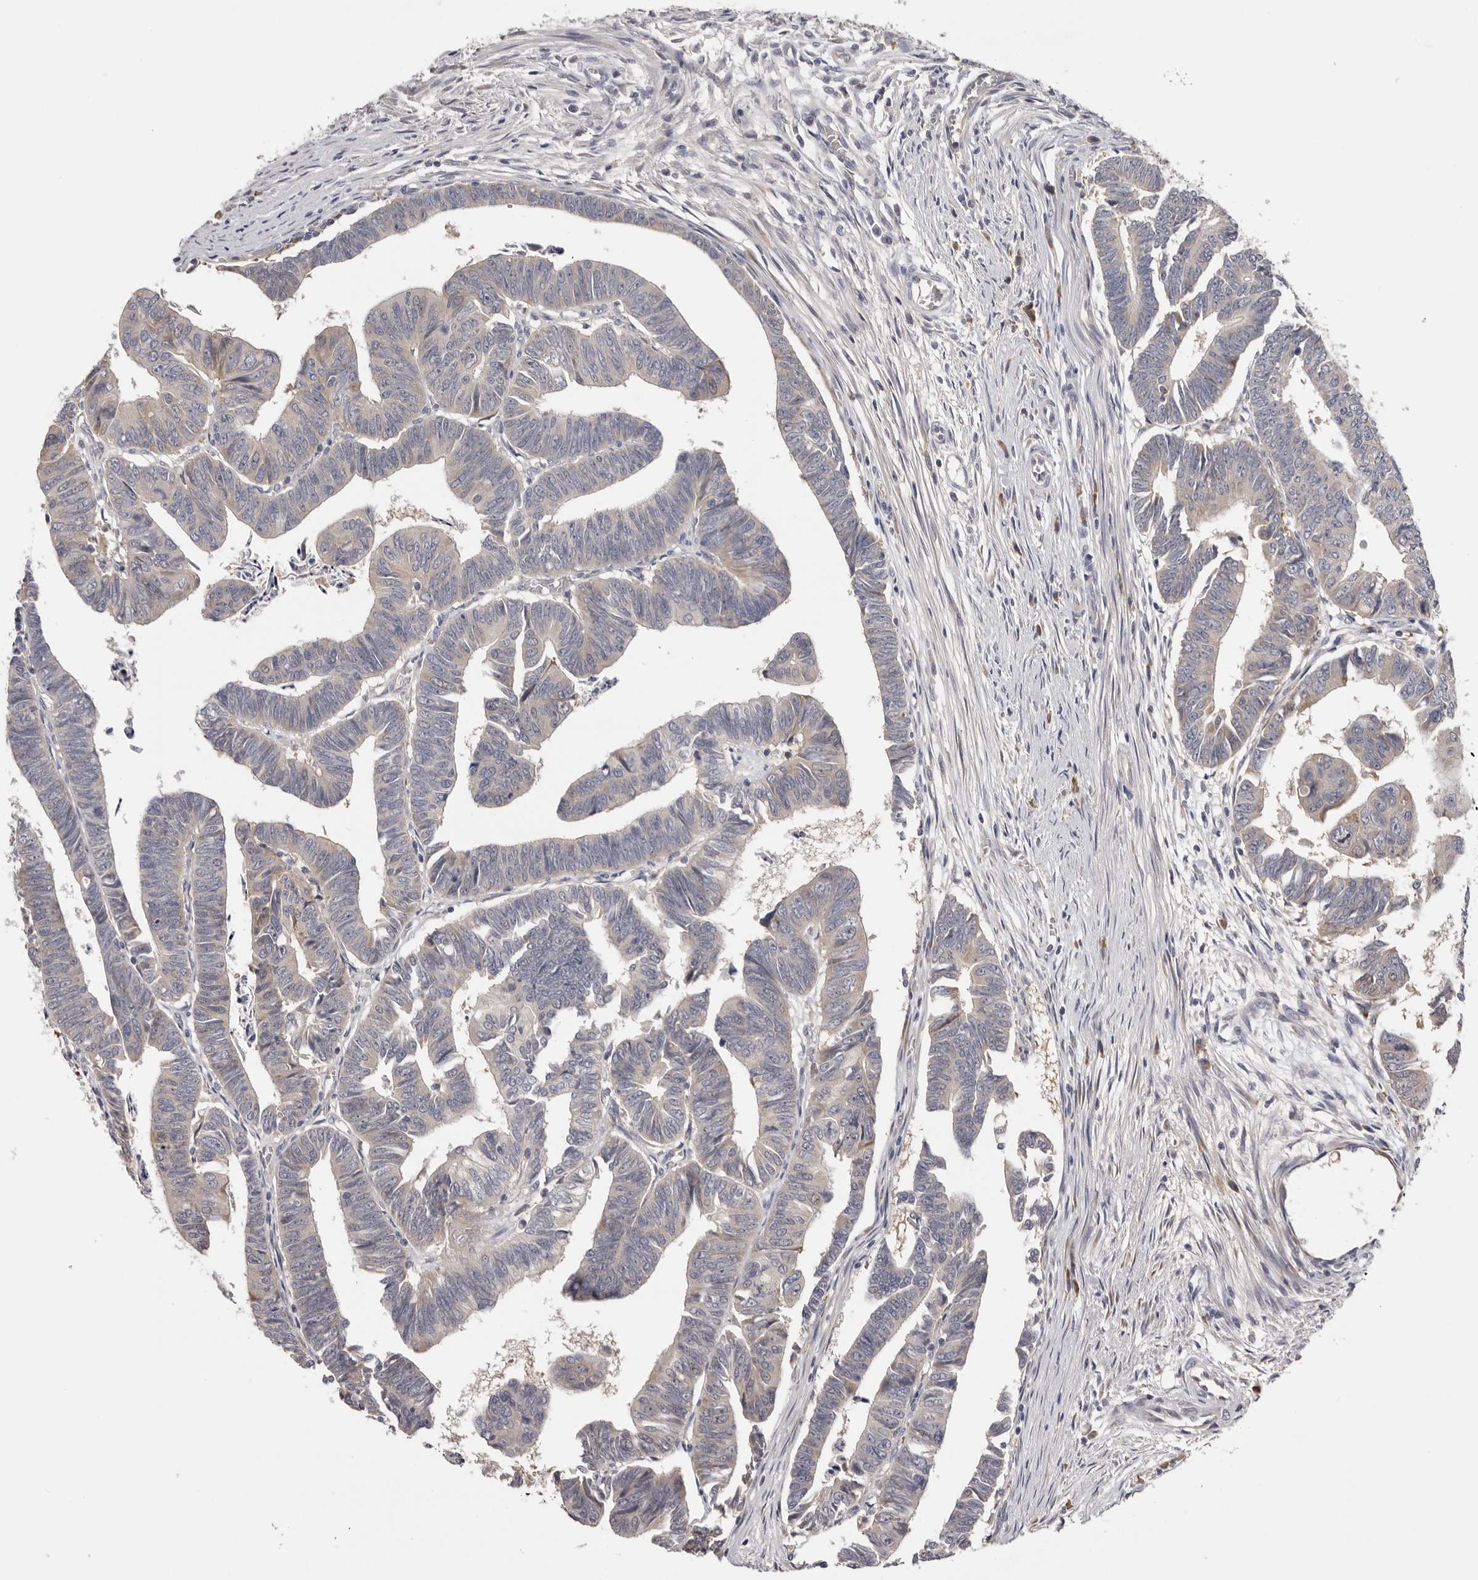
{"staining": {"intensity": "weak", "quantity": "<25%", "location": "cytoplasmic/membranous"}, "tissue": "colorectal cancer", "cell_type": "Tumor cells", "image_type": "cancer", "snomed": [{"axis": "morphology", "description": "Adenocarcinoma, NOS"}, {"axis": "topography", "description": "Rectum"}], "caption": "The histopathology image reveals no staining of tumor cells in colorectal adenocarcinoma. Brightfield microscopy of immunohistochemistry (IHC) stained with DAB (3,3'-diaminobenzidine) (brown) and hematoxylin (blue), captured at high magnification.", "gene": "KIF2B", "patient": {"sex": "female", "age": 65}}